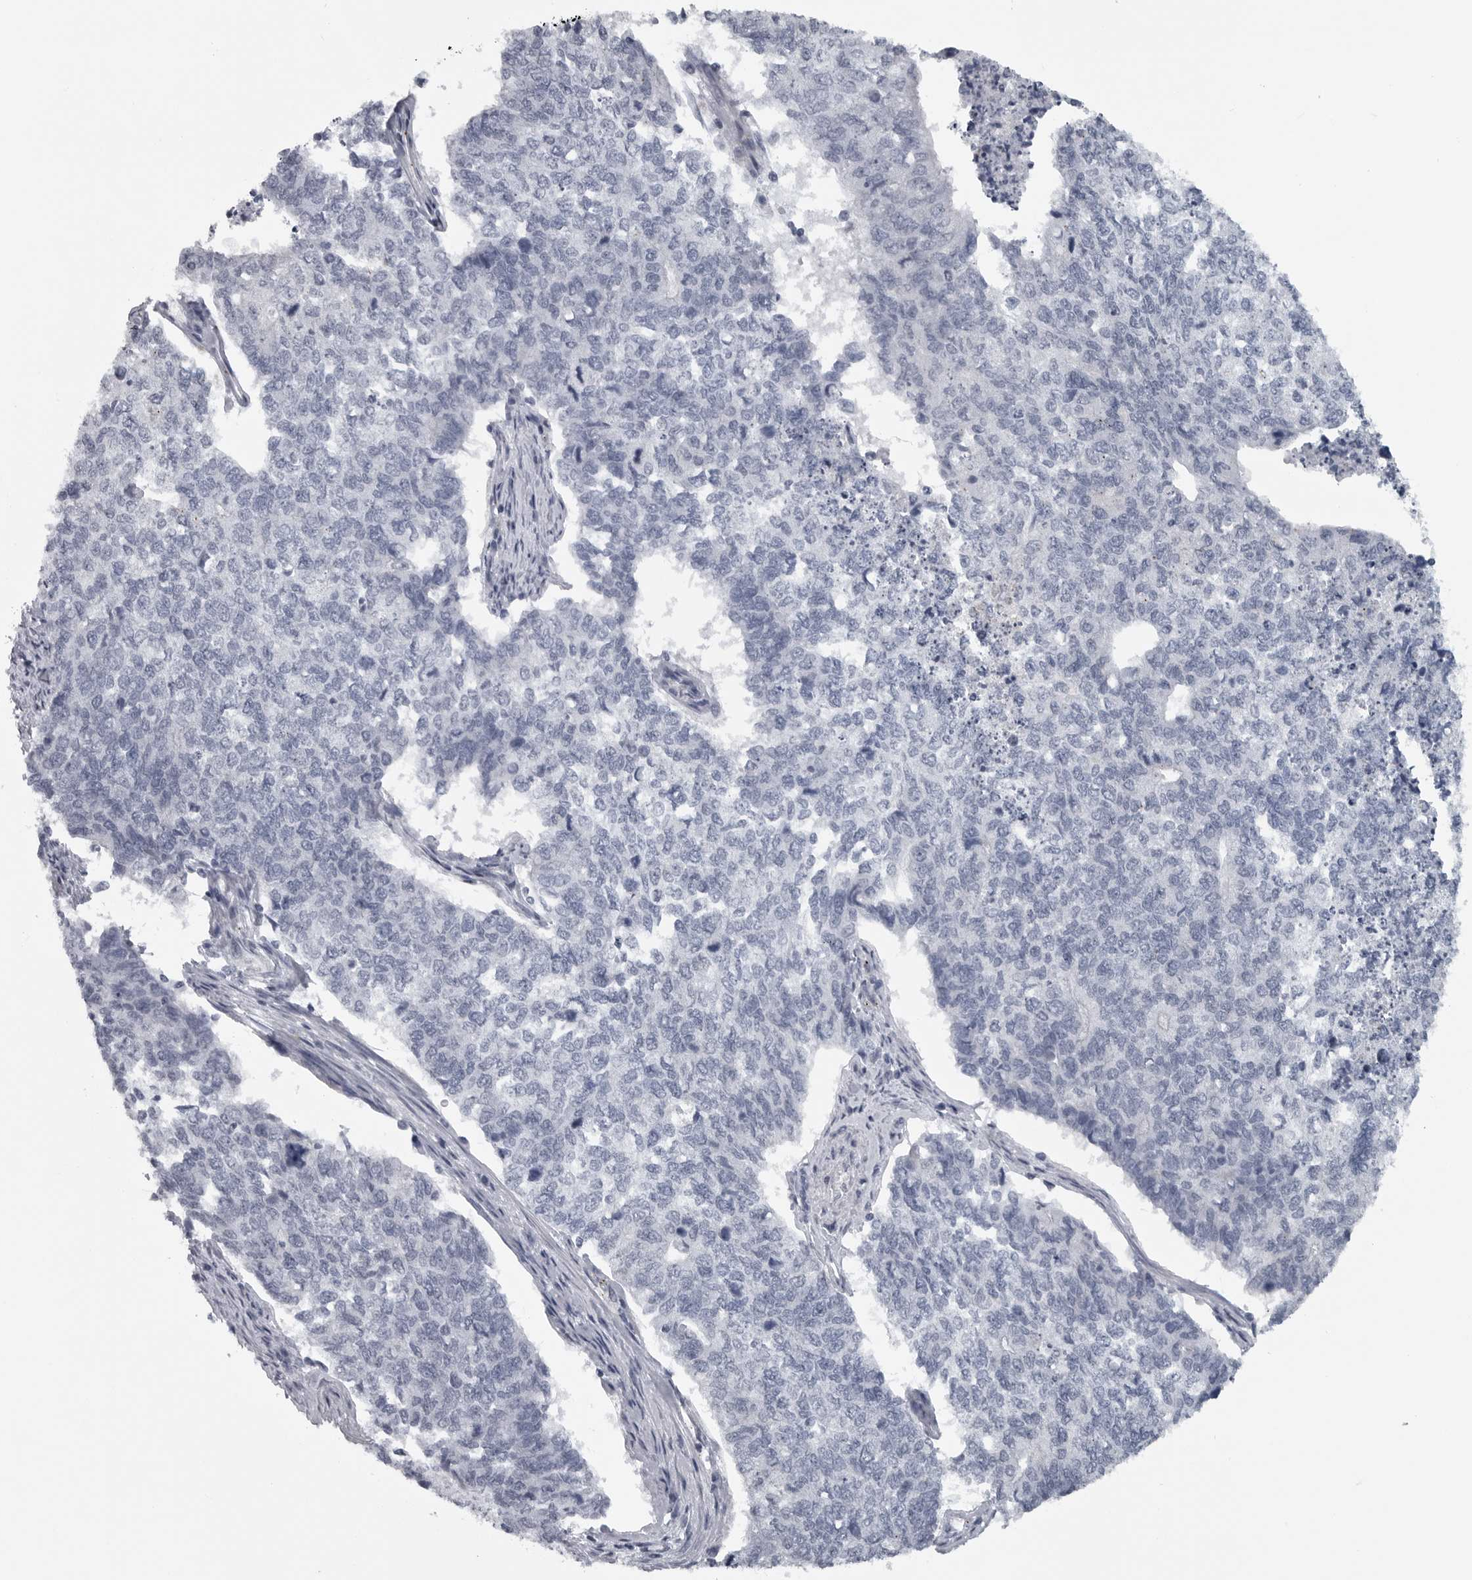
{"staining": {"intensity": "negative", "quantity": "none", "location": "none"}, "tissue": "cervical cancer", "cell_type": "Tumor cells", "image_type": "cancer", "snomed": [{"axis": "morphology", "description": "Squamous cell carcinoma, NOS"}, {"axis": "topography", "description": "Cervix"}], "caption": "Immunohistochemistry photomicrograph of neoplastic tissue: human cervical cancer stained with DAB (3,3'-diaminobenzidine) exhibits no significant protein staining in tumor cells.", "gene": "LYSMD1", "patient": {"sex": "female", "age": 63}}